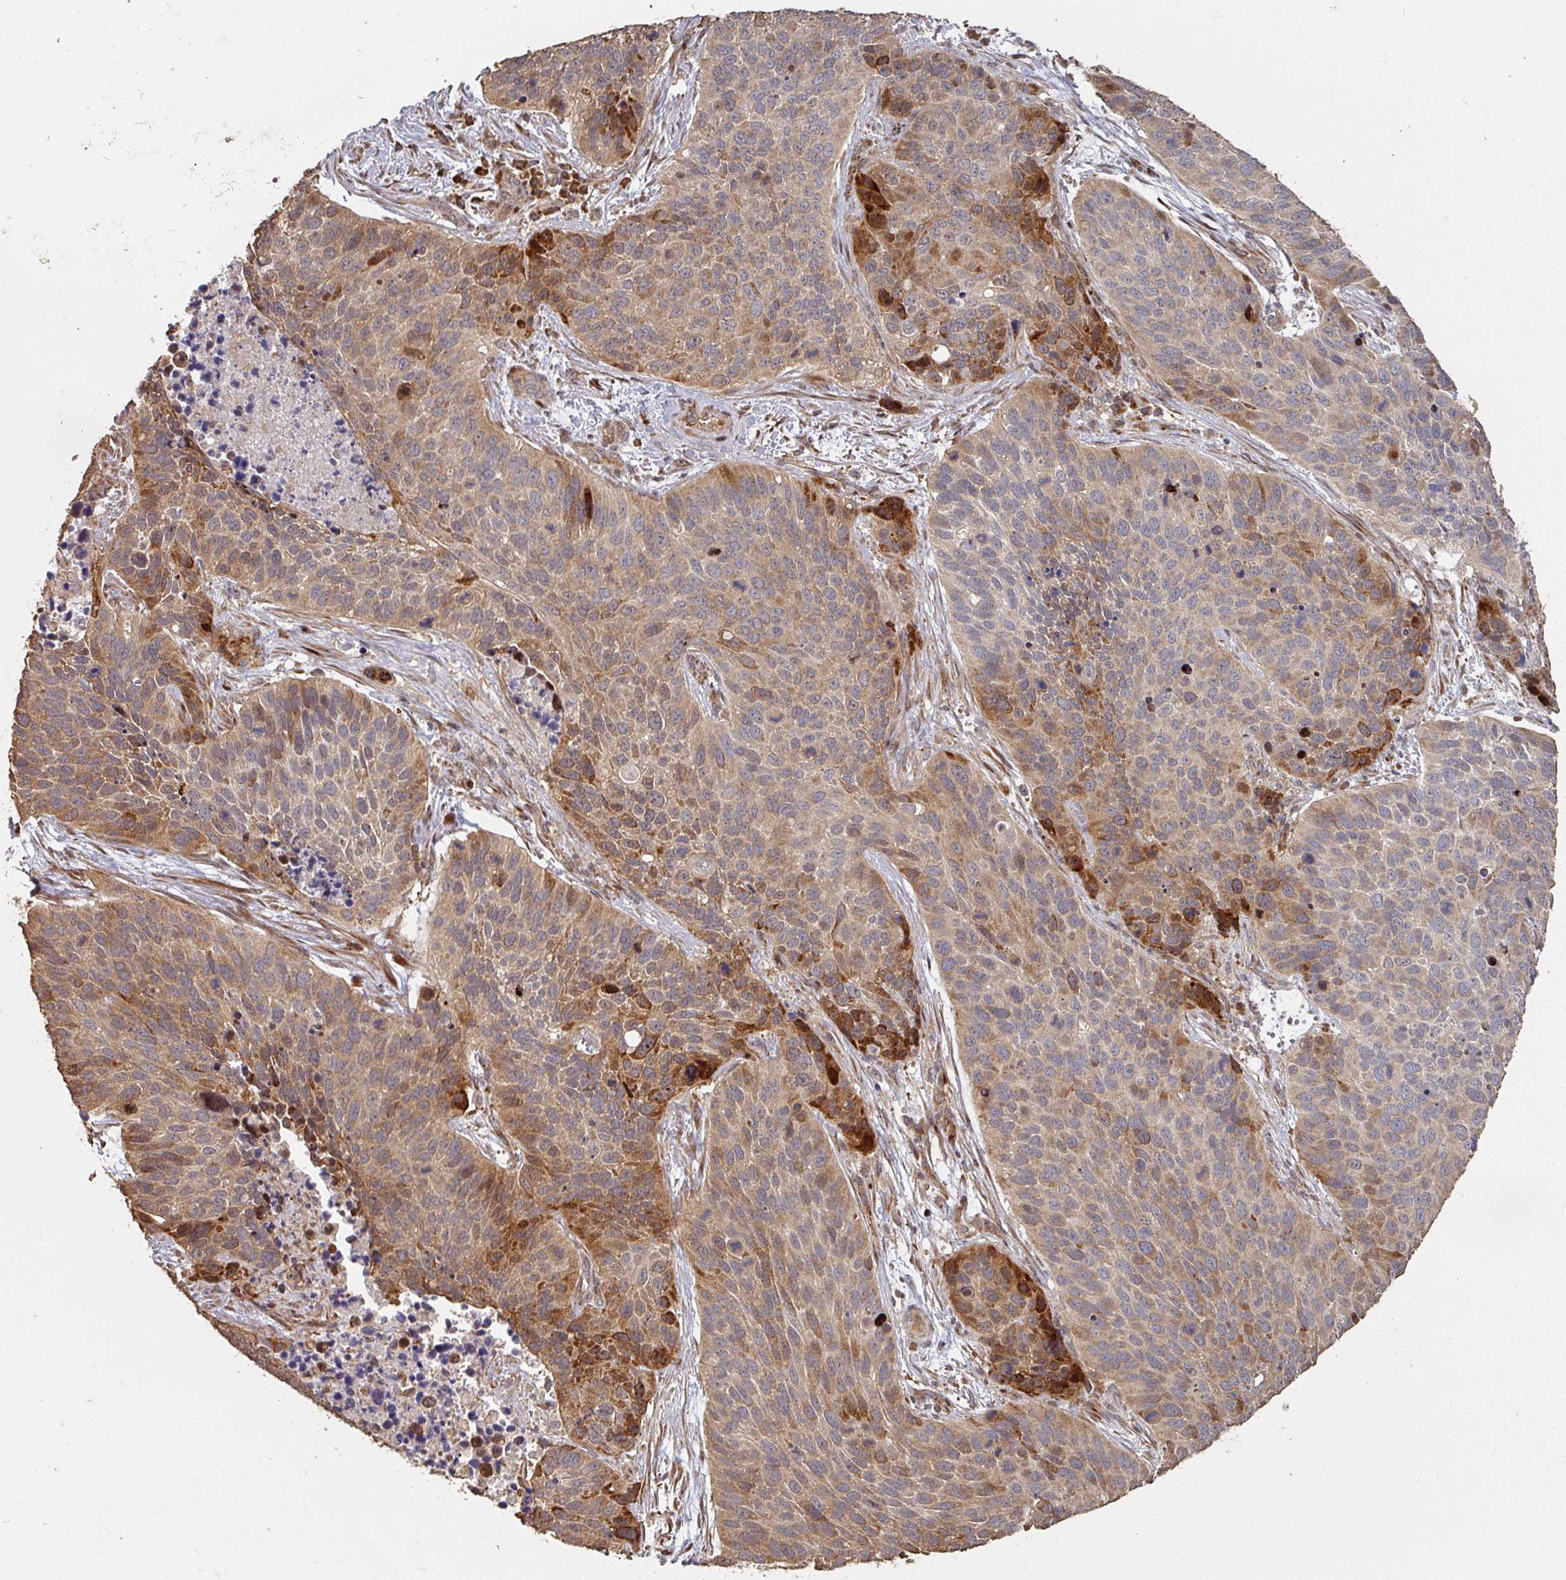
{"staining": {"intensity": "strong", "quantity": "<25%", "location": "cytoplasmic/membranous"}, "tissue": "lung cancer", "cell_type": "Tumor cells", "image_type": "cancer", "snomed": [{"axis": "morphology", "description": "Squamous cell carcinoma, NOS"}, {"axis": "topography", "description": "Lung"}], "caption": "The immunohistochemical stain labels strong cytoplasmic/membranous expression in tumor cells of squamous cell carcinoma (lung) tissue.", "gene": "CA7", "patient": {"sex": "male", "age": 62}}